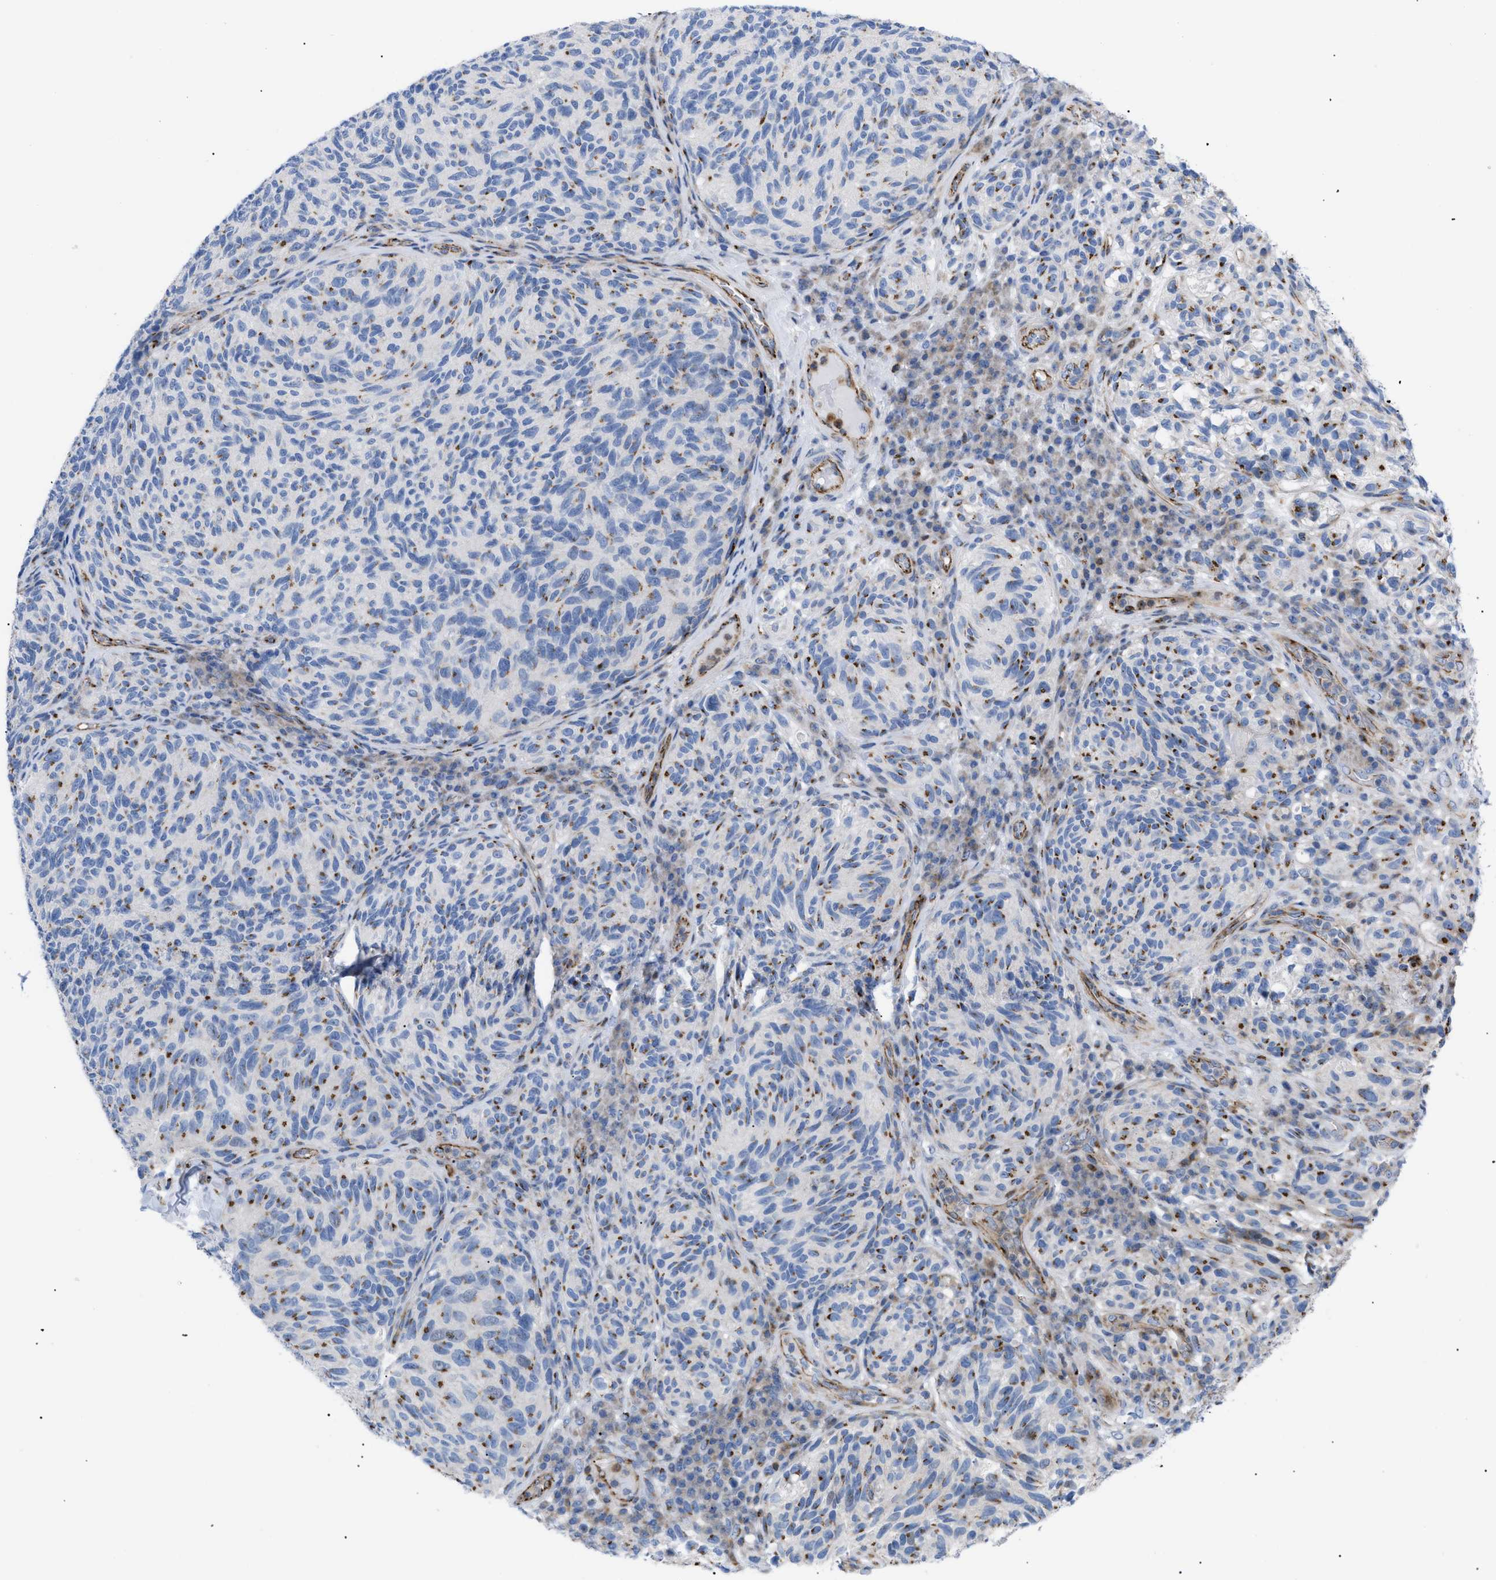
{"staining": {"intensity": "moderate", "quantity": "25%-75%", "location": "cytoplasmic/membranous"}, "tissue": "melanoma", "cell_type": "Tumor cells", "image_type": "cancer", "snomed": [{"axis": "morphology", "description": "Malignant melanoma, NOS"}, {"axis": "topography", "description": "Skin"}], "caption": "Immunohistochemical staining of melanoma reveals moderate cytoplasmic/membranous protein positivity in approximately 25%-75% of tumor cells.", "gene": "TMEM17", "patient": {"sex": "female", "age": 73}}